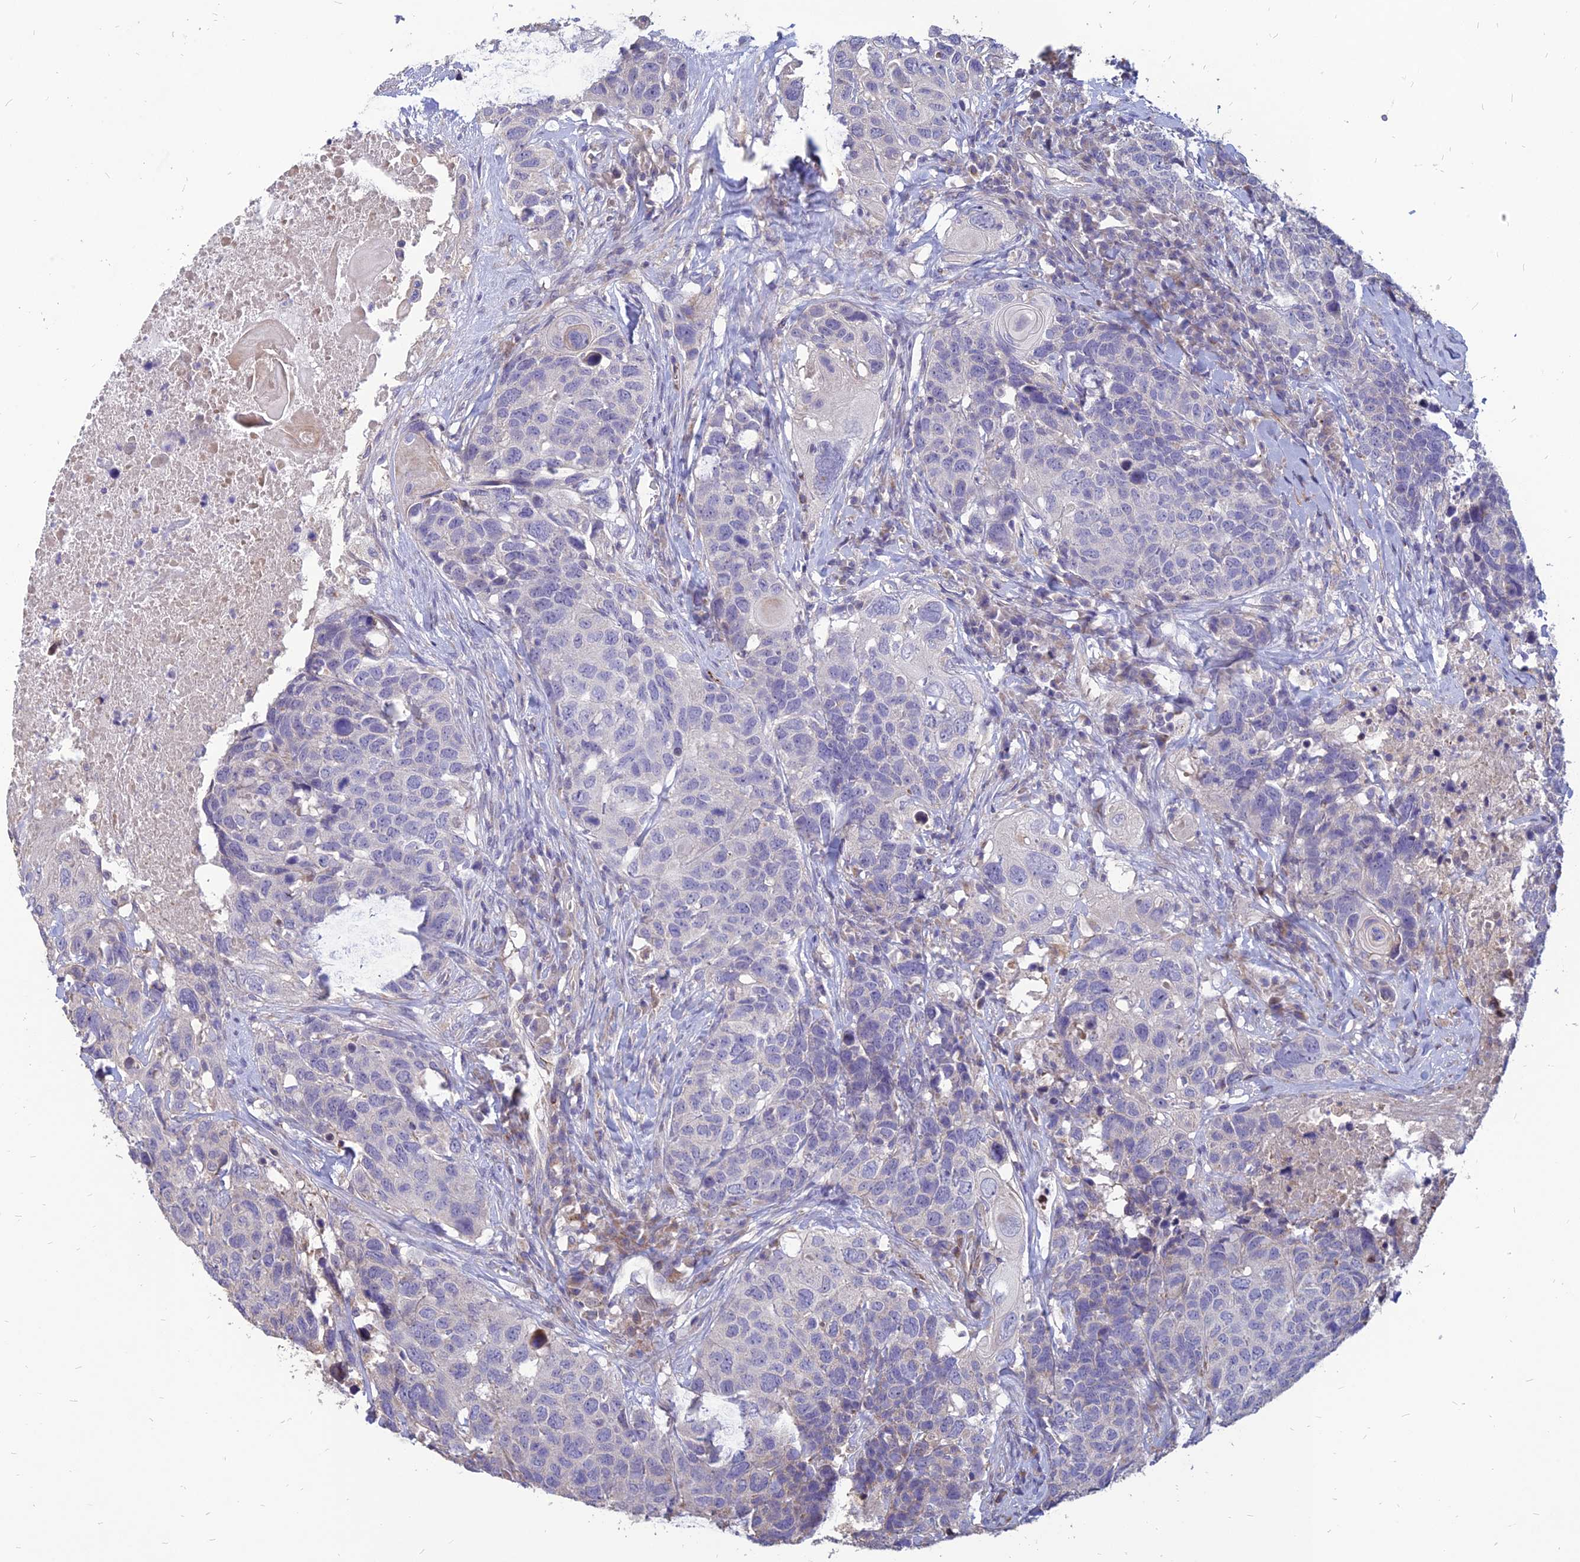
{"staining": {"intensity": "negative", "quantity": "none", "location": "none"}, "tissue": "head and neck cancer", "cell_type": "Tumor cells", "image_type": "cancer", "snomed": [{"axis": "morphology", "description": "Squamous cell carcinoma, NOS"}, {"axis": "topography", "description": "Head-Neck"}], "caption": "Head and neck cancer (squamous cell carcinoma) stained for a protein using immunohistochemistry reveals no expression tumor cells.", "gene": "ST3GAL6", "patient": {"sex": "male", "age": 66}}